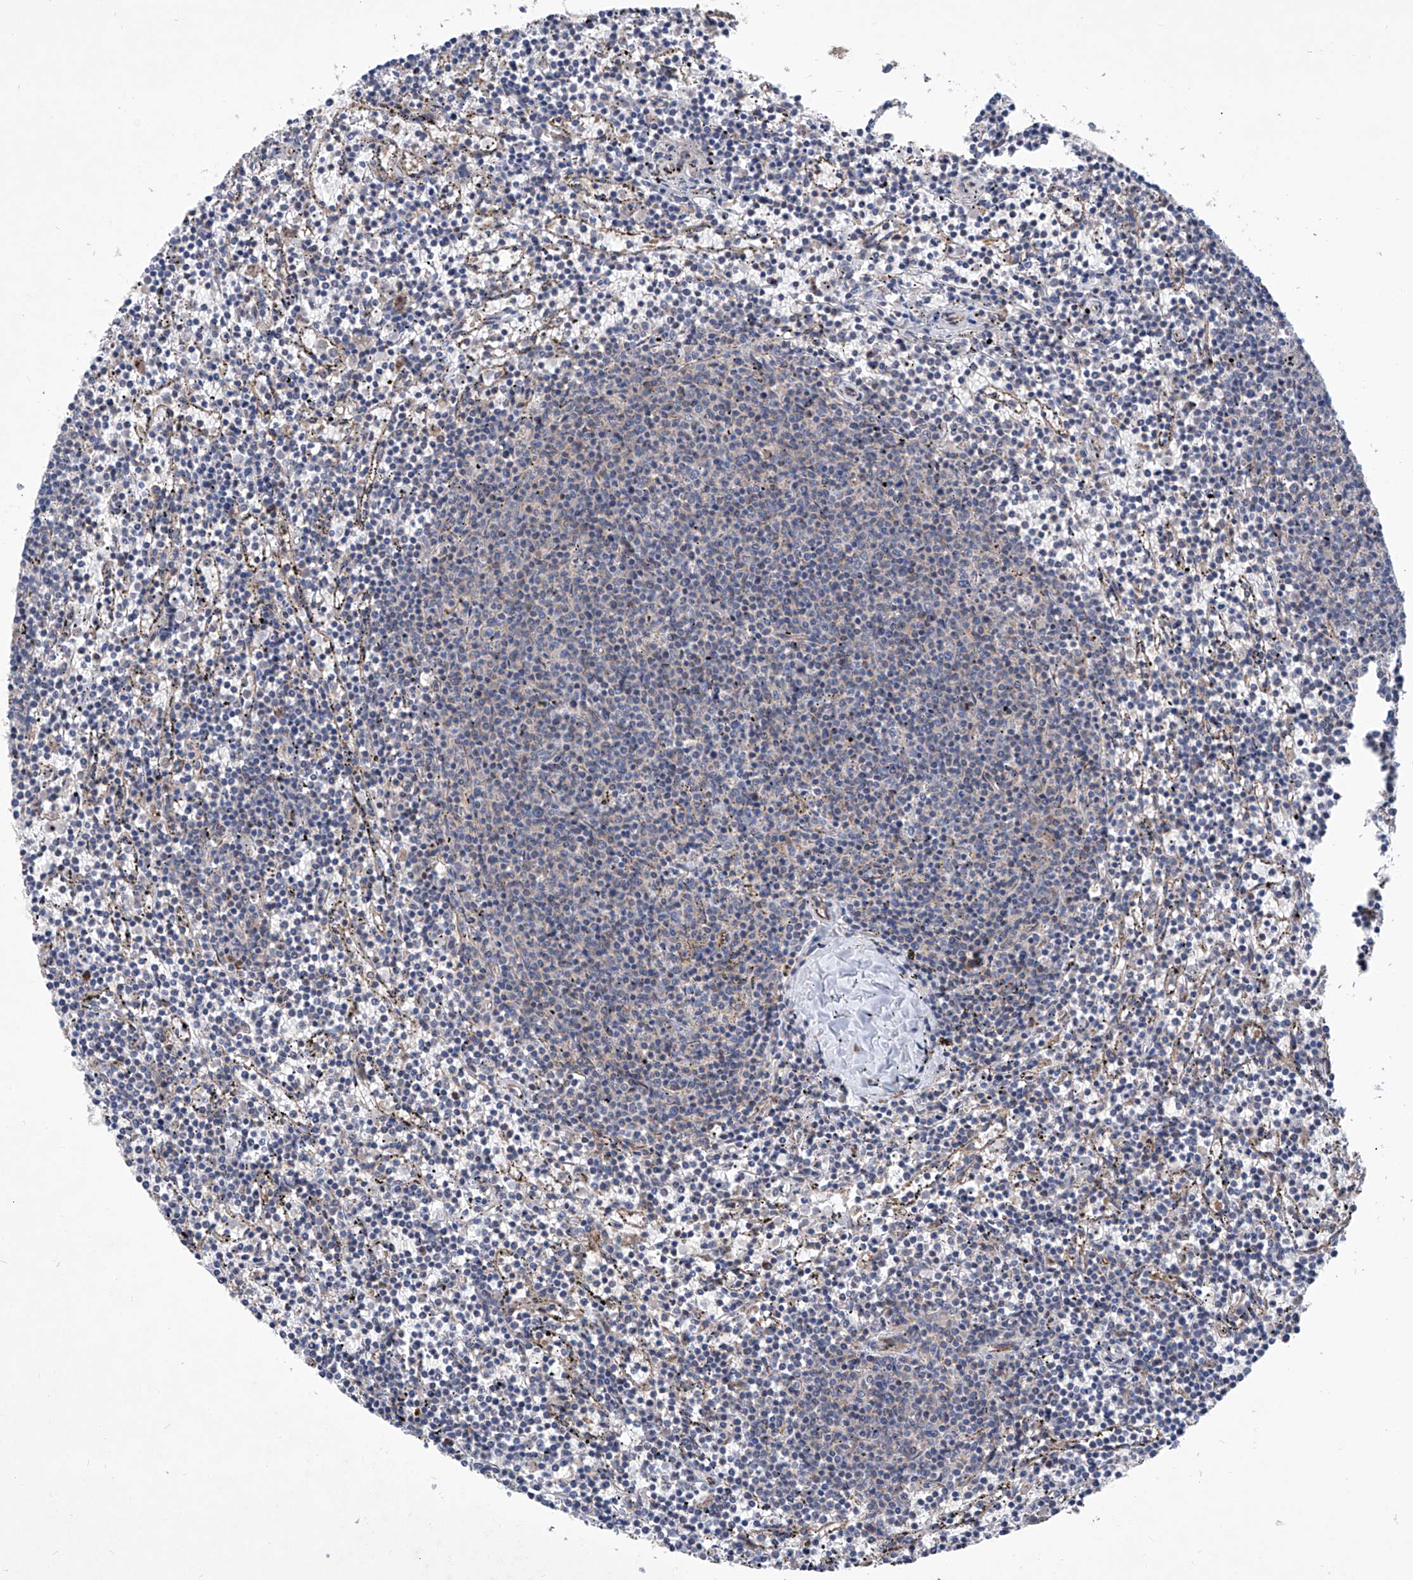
{"staining": {"intensity": "negative", "quantity": "none", "location": "none"}, "tissue": "lymphoma", "cell_type": "Tumor cells", "image_type": "cancer", "snomed": [{"axis": "morphology", "description": "Malignant lymphoma, non-Hodgkin's type, Low grade"}, {"axis": "topography", "description": "Spleen"}], "caption": "This image is of lymphoma stained with immunohistochemistry to label a protein in brown with the nuclei are counter-stained blue. There is no staining in tumor cells. The staining was performed using DAB (3,3'-diaminobenzidine) to visualize the protein expression in brown, while the nuclei were stained in blue with hematoxylin (Magnification: 20x).", "gene": "ASCC3", "patient": {"sex": "female", "age": 50}}